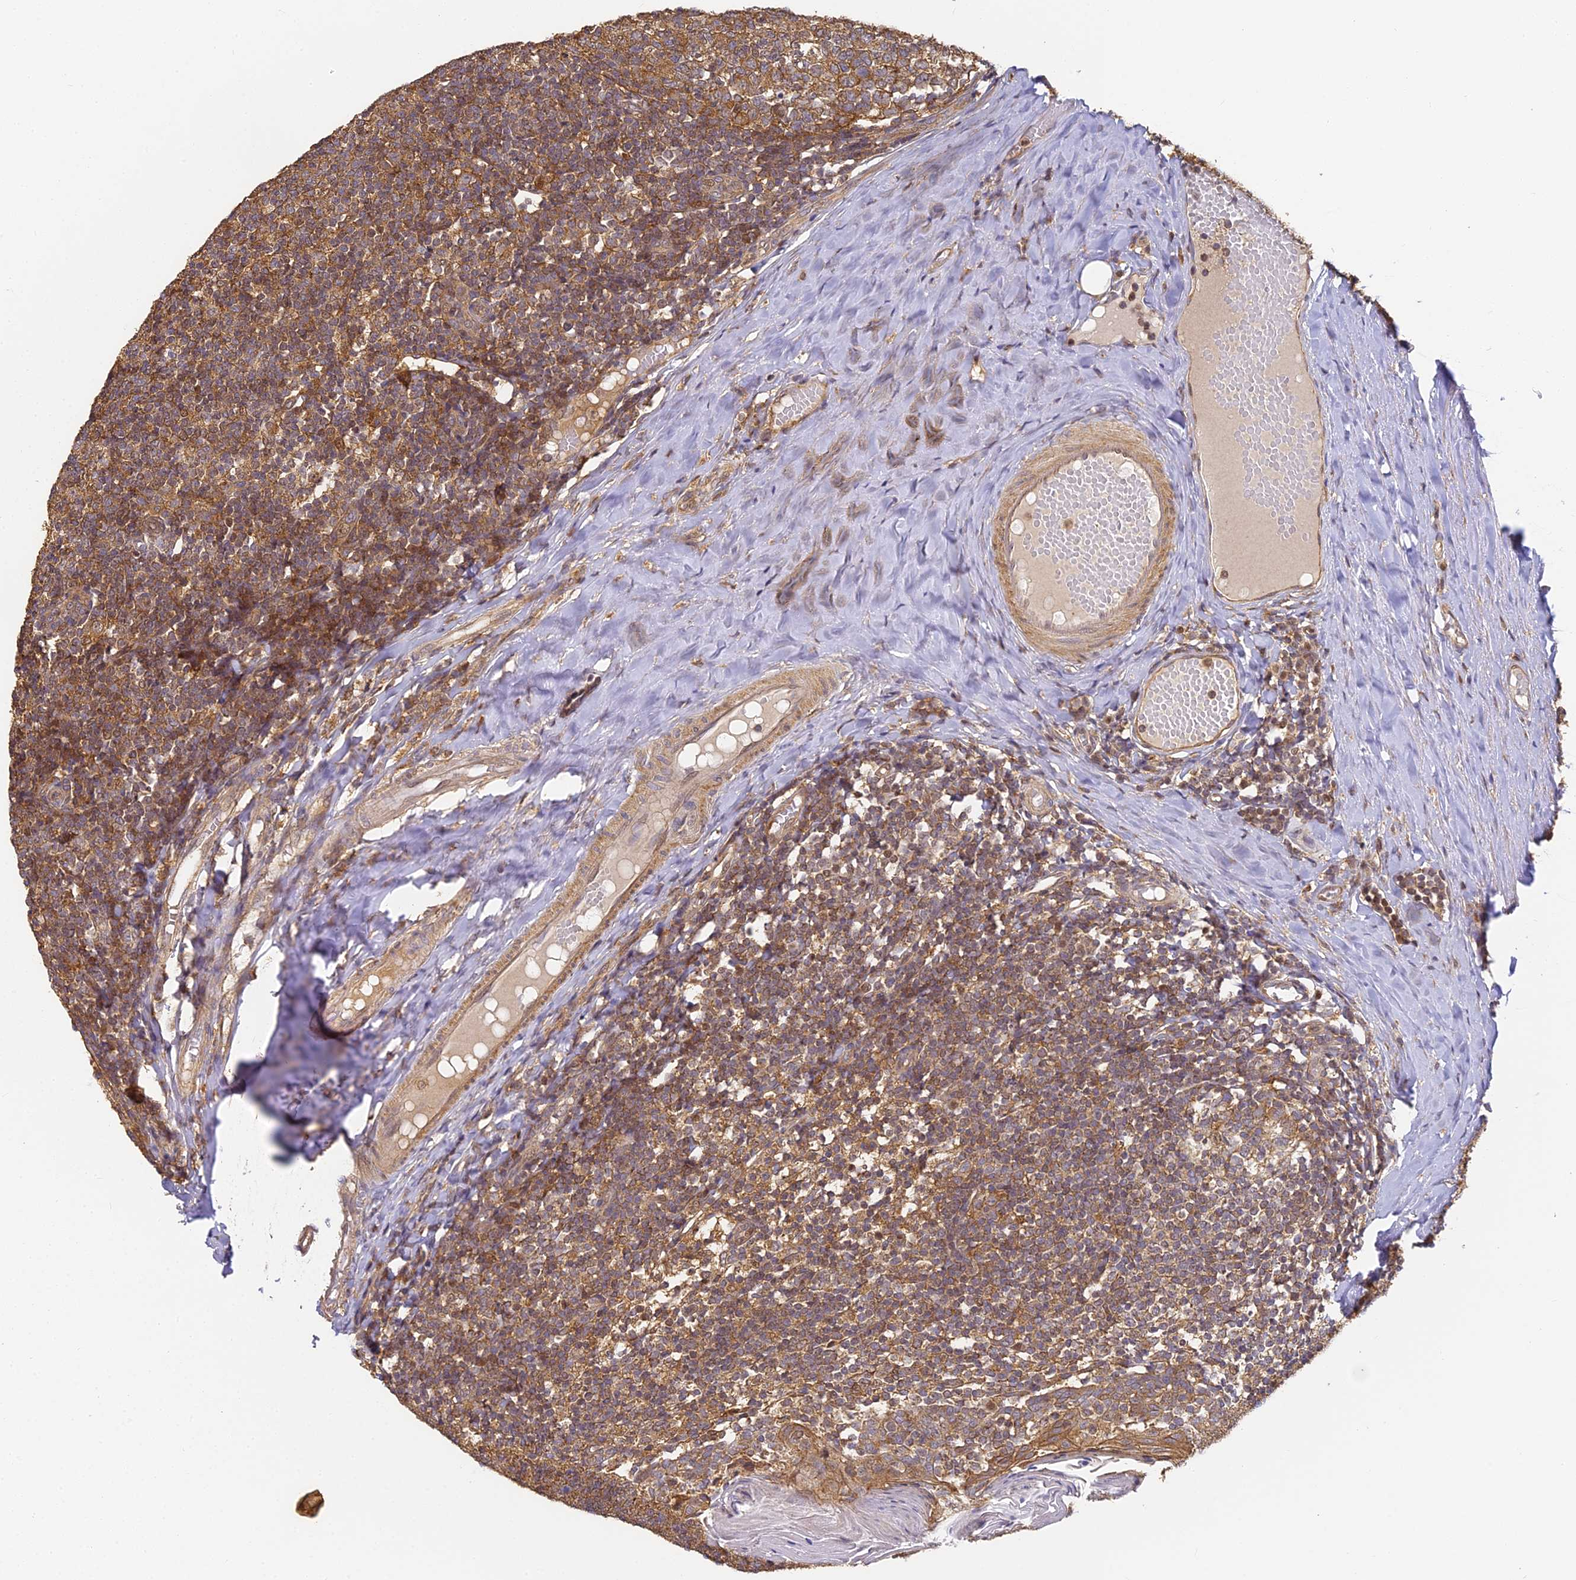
{"staining": {"intensity": "moderate", "quantity": ">75%", "location": "cytoplasmic/membranous"}, "tissue": "tonsil", "cell_type": "Non-germinal center cells", "image_type": "normal", "snomed": [{"axis": "morphology", "description": "Normal tissue, NOS"}, {"axis": "topography", "description": "Tonsil"}], "caption": "High-power microscopy captured an IHC image of benign tonsil, revealing moderate cytoplasmic/membranous positivity in about >75% of non-germinal center cells. (DAB IHC, brown staining for protein, blue staining for nuclei).", "gene": "ENSG00000268870", "patient": {"sex": "female", "age": 19}}